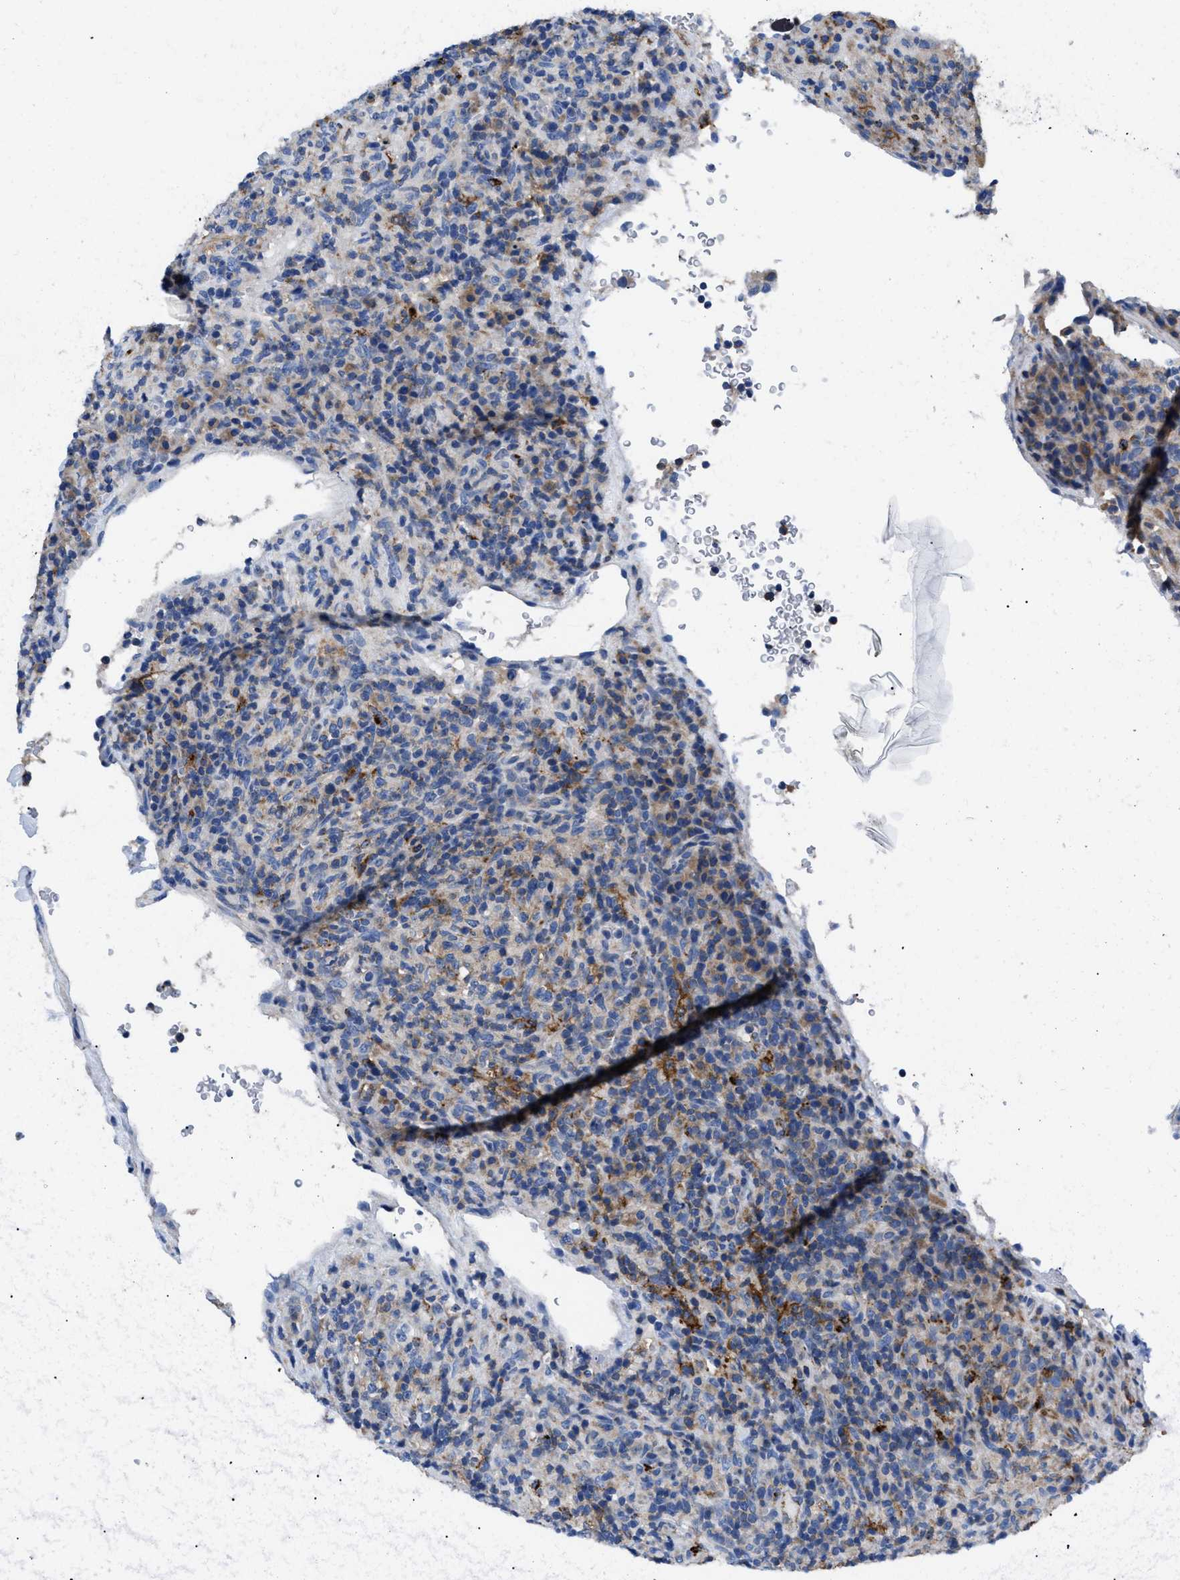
{"staining": {"intensity": "moderate", "quantity": "<25%", "location": "cytoplasmic/membranous"}, "tissue": "lymphoma", "cell_type": "Tumor cells", "image_type": "cancer", "snomed": [{"axis": "morphology", "description": "Malignant lymphoma, non-Hodgkin's type, High grade"}, {"axis": "topography", "description": "Lymph node"}], "caption": "Moderate cytoplasmic/membranous protein positivity is appreciated in approximately <25% of tumor cells in high-grade malignant lymphoma, non-Hodgkin's type.", "gene": "HLA-DPA1", "patient": {"sex": "female", "age": 76}}